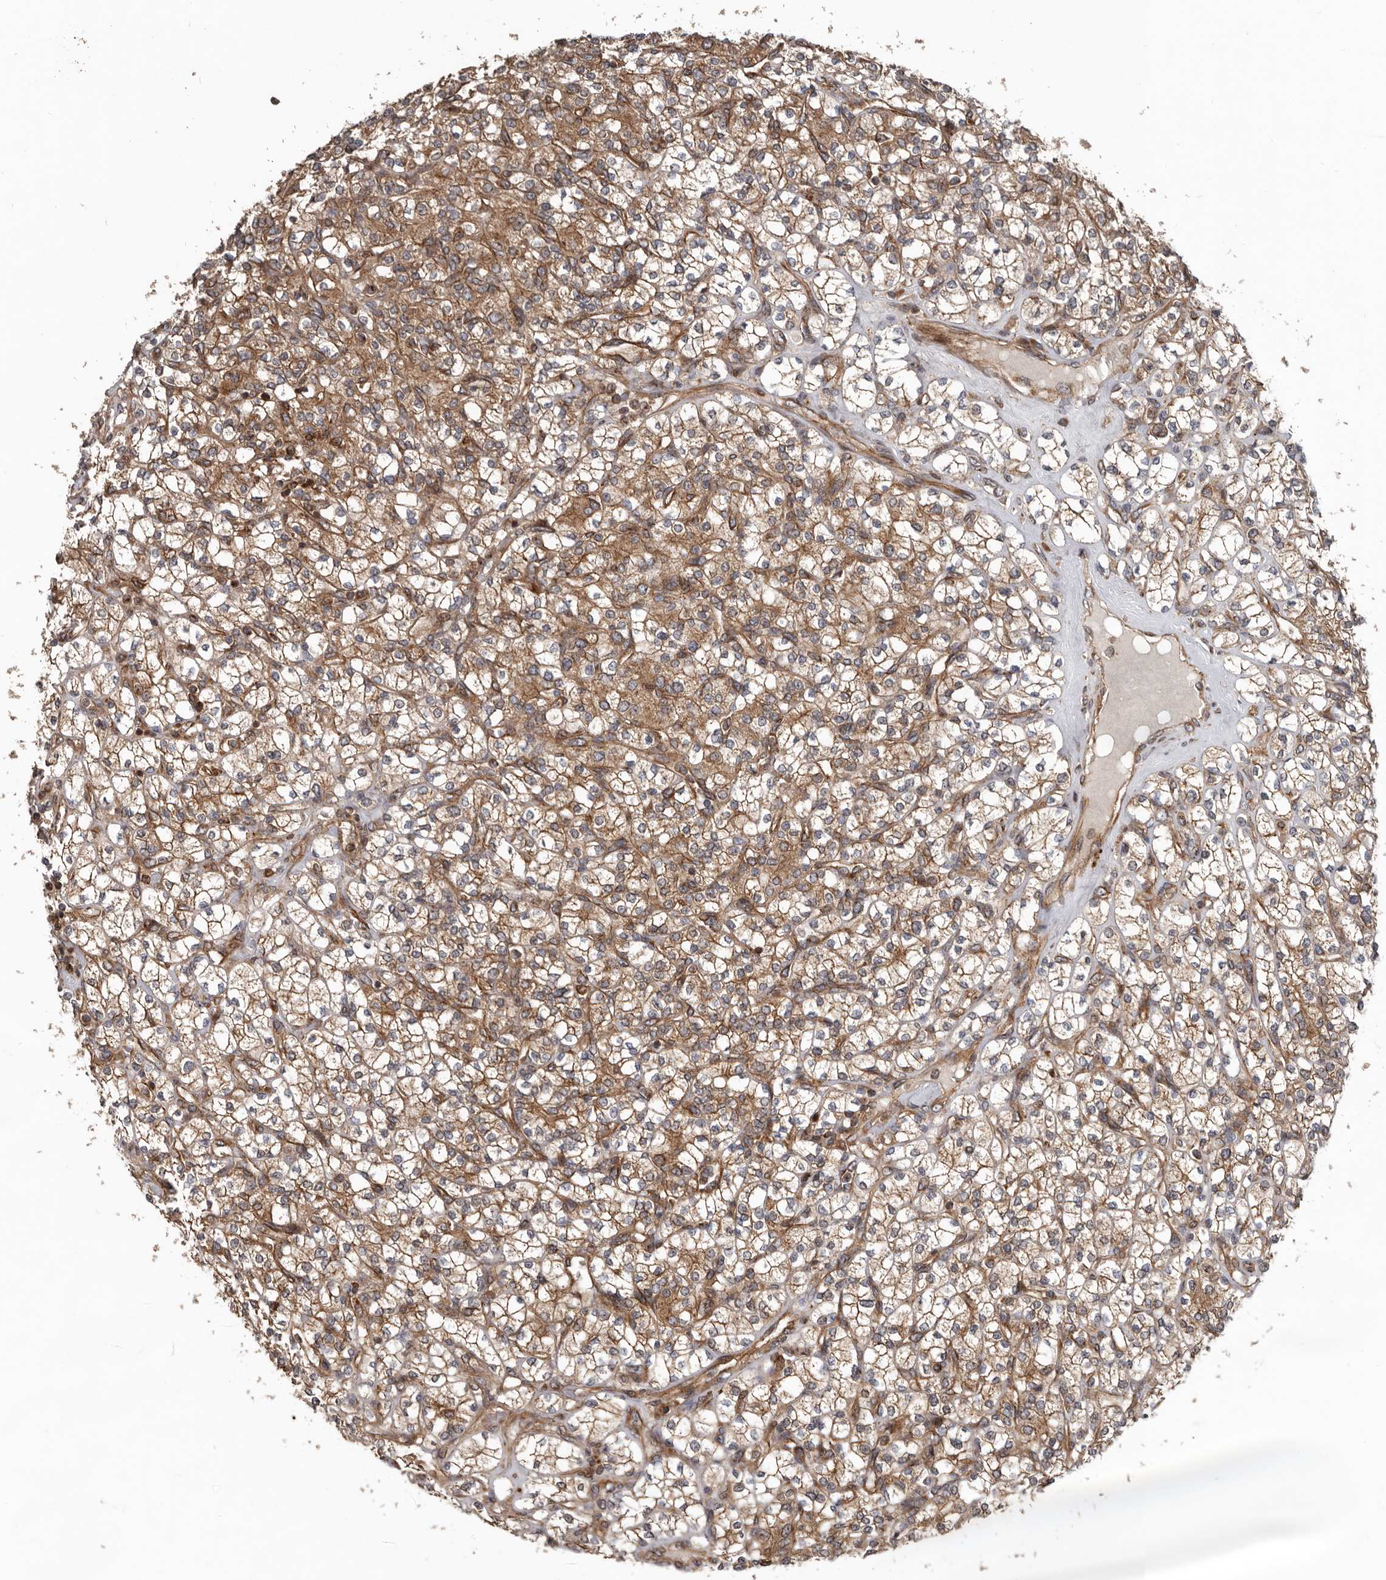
{"staining": {"intensity": "moderate", "quantity": ">75%", "location": "cytoplasmic/membranous"}, "tissue": "renal cancer", "cell_type": "Tumor cells", "image_type": "cancer", "snomed": [{"axis": "morphology", "description": "Adenocarcinoma, NOS"}, {"axis": "topography", "description": "Kidney"}], "caption": "Immunohistochemistry (IHC) photomicrograph of neoplastic tissue: renal adenocarcinoma stained using immunohistochemistry (IHC) reveals medium levels of moderate protein expression localized specifically in the cytoplasmic/membranous of tumor cells, appearing as a cytoplasmic/membranous brown color.", "gene": "CCDC190", "patient": {"sex": "male", "age": 77}}